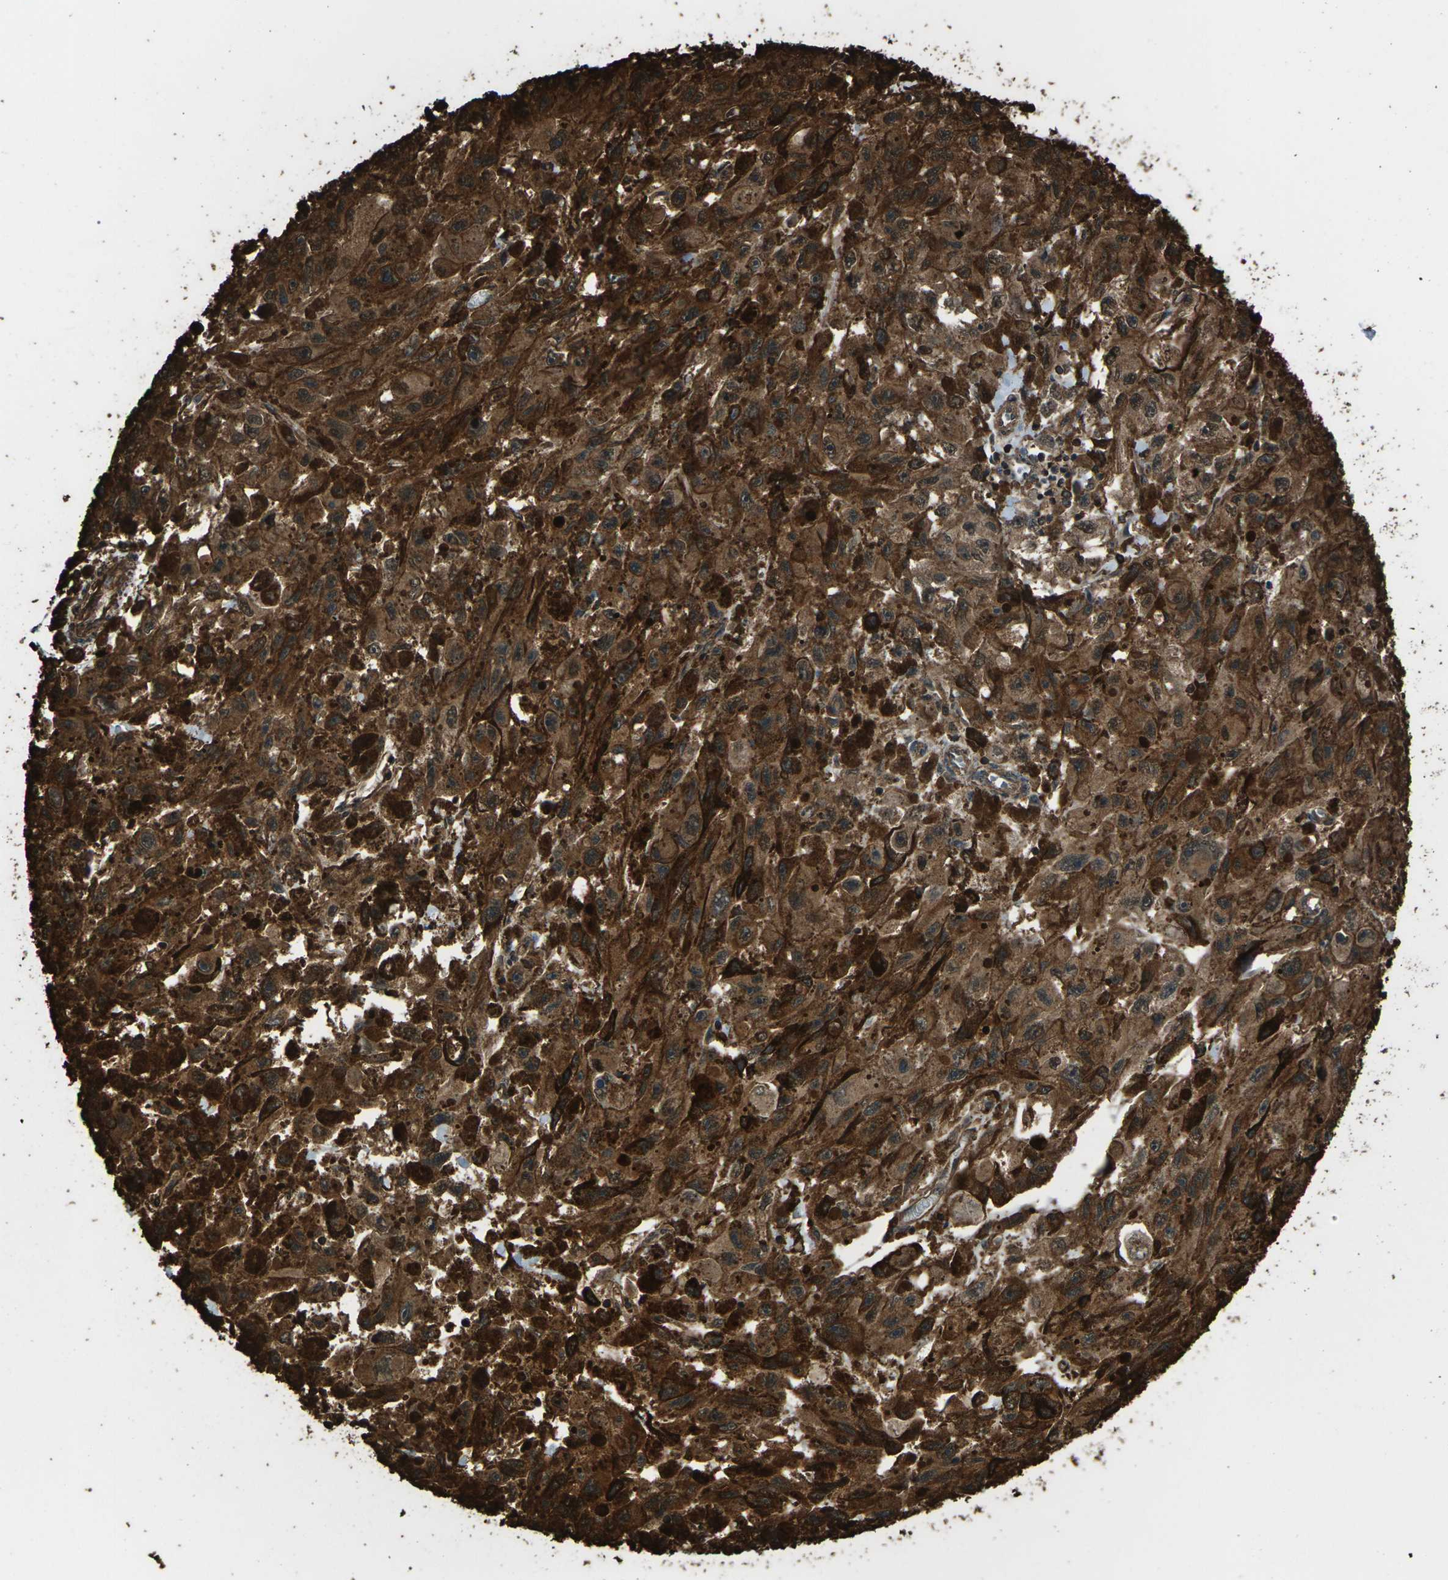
{"staining": {"intensity": "strong", "quantity": ">75%", "location": "cytoplasmic/membranous"}, "tissue": "melanoma", "cell_type": "Tumor cells", "image_type": "cancer", "snomed": [{"axis": "morphology", "description": "Malignant melanoma, NOS"}, {"axis": "topography", "description": "Skin"}], "caption": "Malignant melanoma was stained to show a protein in brown. There is high levels of strong cytoplasmic/membranous positivity in approximately >75% of tumor cells.", "gene": "DHPS", "patient": {"sex": "female", "age": 104}}